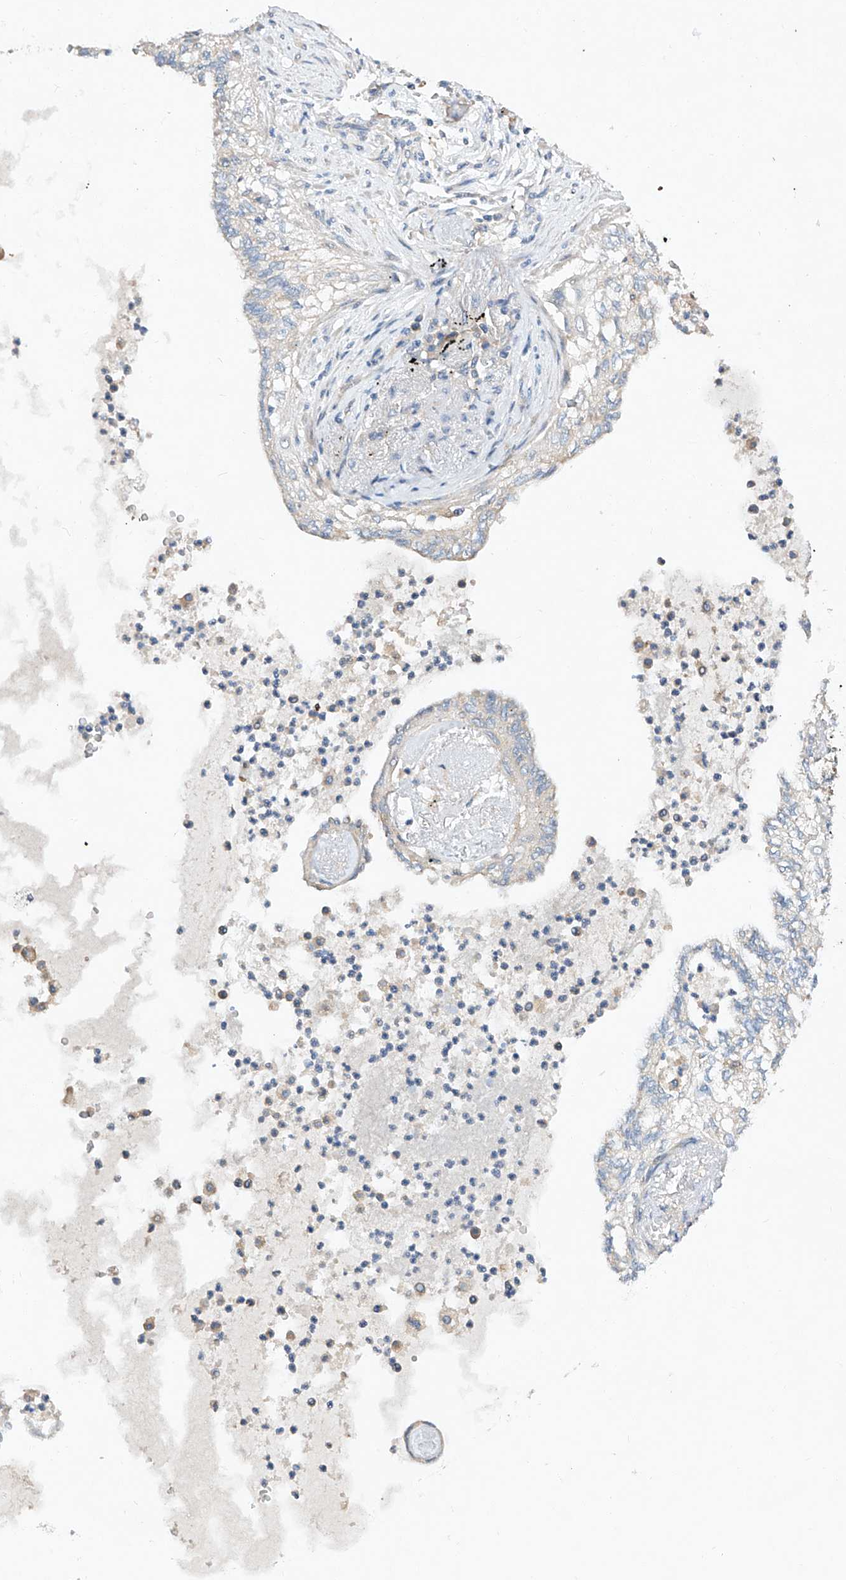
{"staining": {"intensity": "negative", "quantity": "none", "location": "none"}, "tissue": "lung cancer", "cell_type": "Tumor cells", "image_type": "cancer", "snomed": [{"axis": "morphology", "description": "Adenocarcinoma, NOS"}, {"axis": "topography", "description": "Lung"}], "caption": "Tumor cells are negative for brown protein staining in lung cancer.", "gene": "AMD1", "patient": {"sex": "female", "age": 70}}